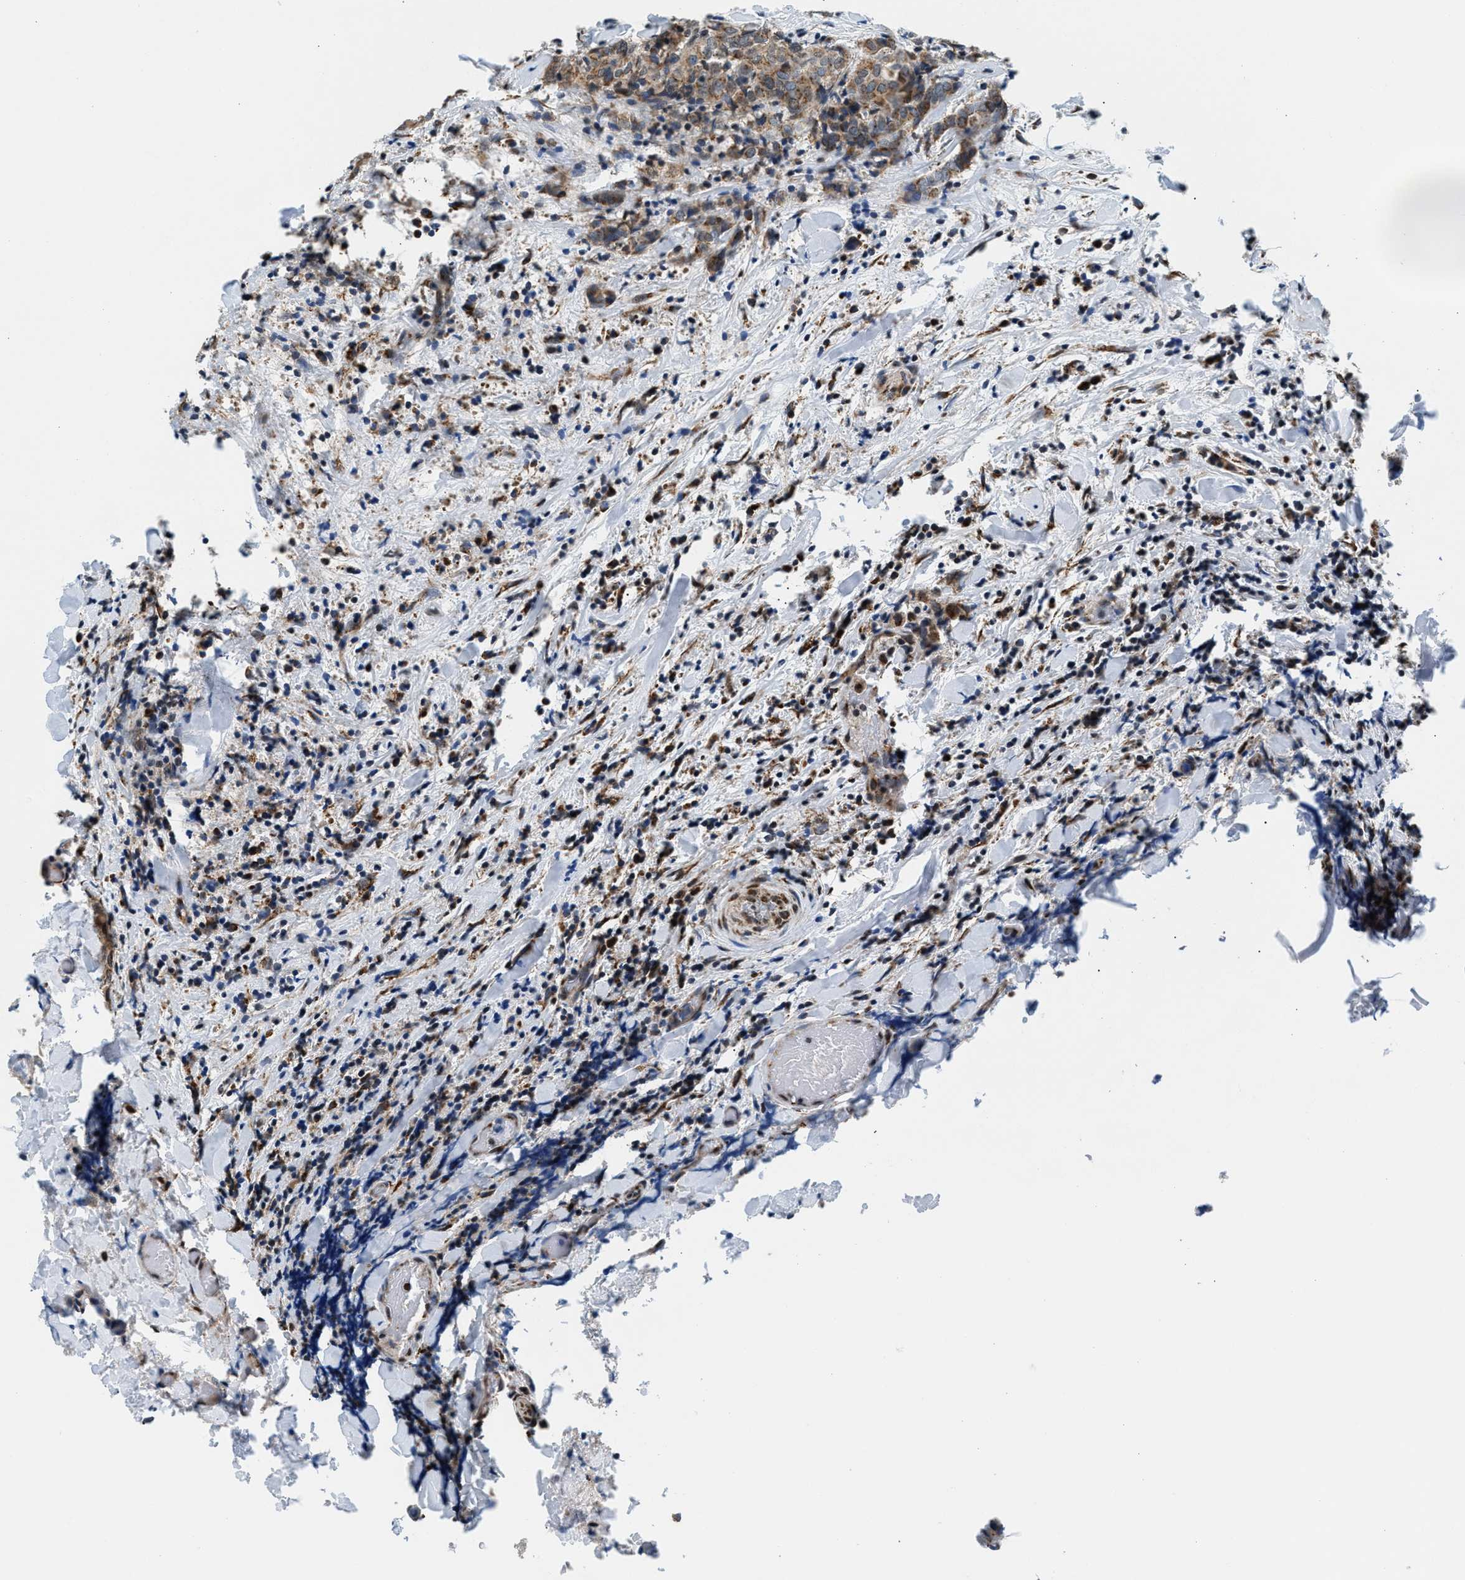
{"staining": {"intensity": "moderate", "quantity": ">75%", "location": "cytoplasmic/membranous"}, "tissue": "thyroid cancer", "cell_type": "Tumor cells", "image_type": "cancer", "snomed": [{"axis": "morphology", "description": "Normal tissue, NOS"}, {"axis": "morphology", "description": "Papillary adenocarcinoma, NOS"}, {"axis": "topography", "description": "Thyroid gland"}], "caption": "Protein staining of thyroid cancer tissue shows moderate cytoplasmic/membranous positivity in approximately >75% of tumor cells. (DAB (3,3'-diaminobenzidine) = brown stain, brightfield microscopy at high magnification).", "gene": "KCNMB2", "patient": {"sex": "female", "age": 30}}